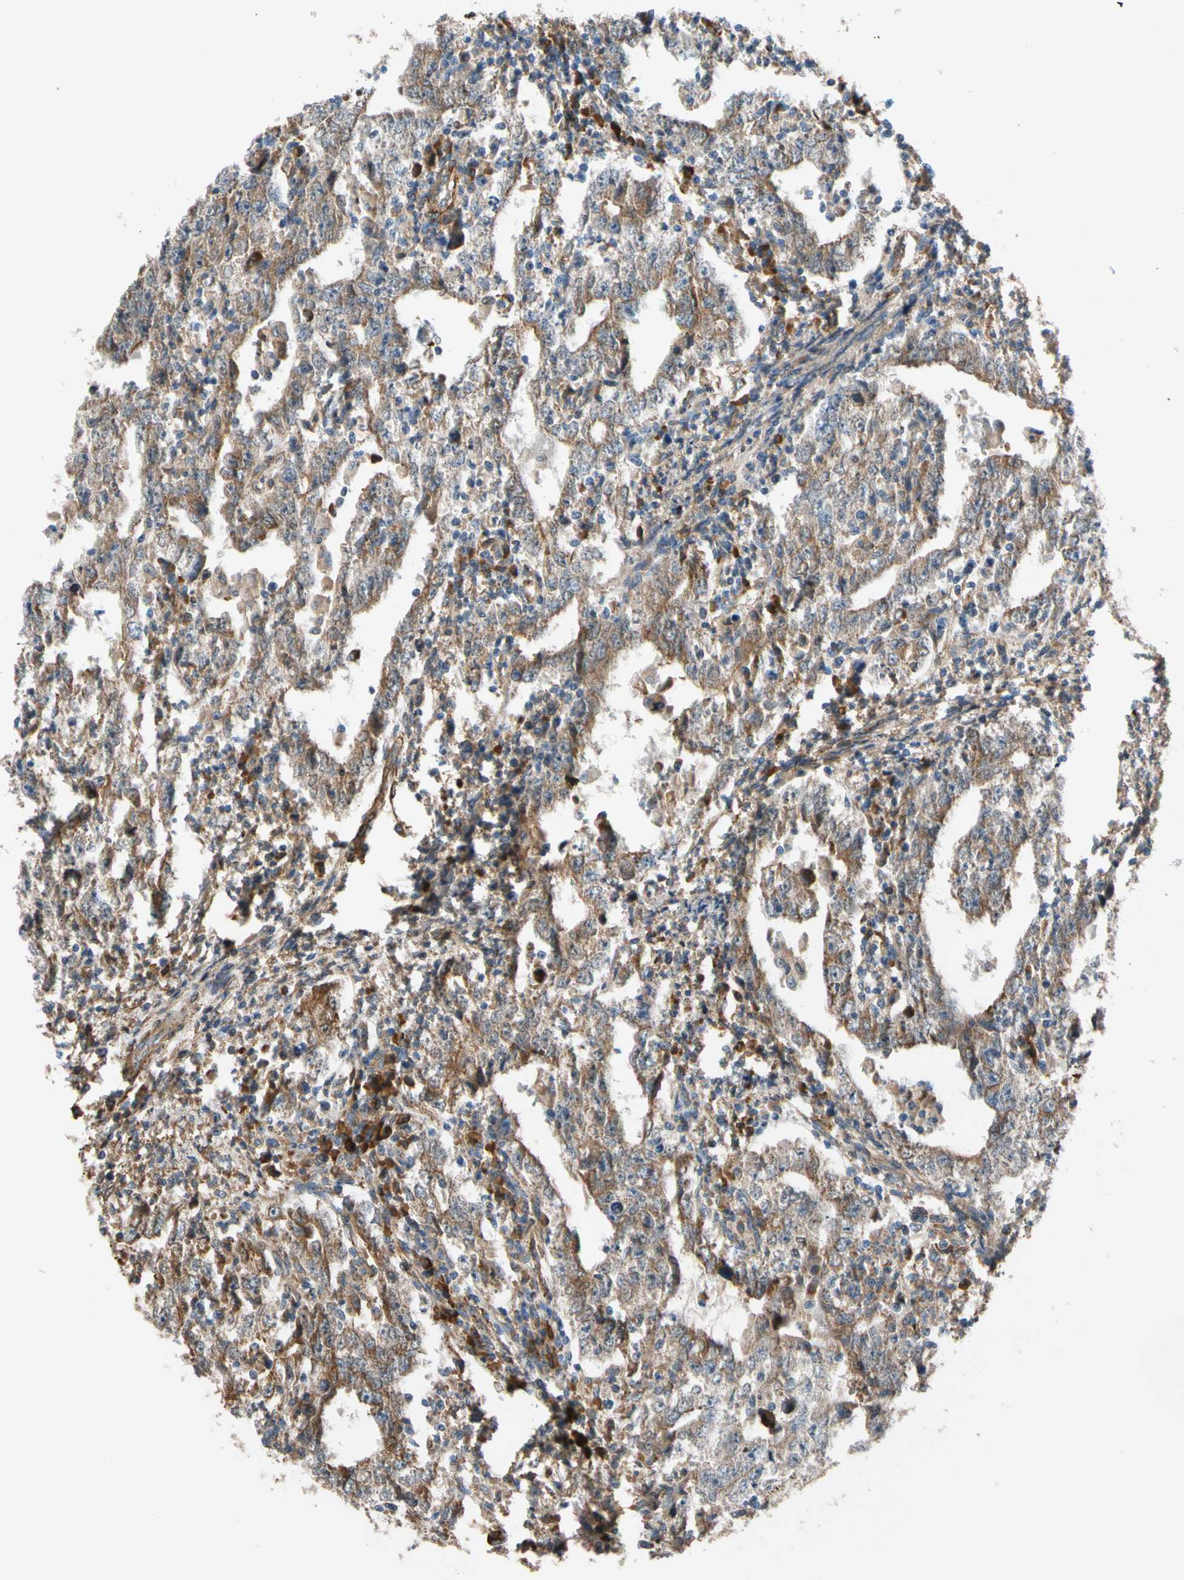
{"staining": {"intensity": "moderate", "quantity": ">75%", "location": "cytoplasmic/membranous"}, "tissue": "testis cancer", "cell_type": "Tumor cells", "image_type": "cancer", "snomed": [{"axis": "morphology", "description": "Carcinoma, Embryonal, NOS"}, {"axis": "topography", "description": "Testis"}], "caption": "A high-resolution micrograph shows immunohistochemistry (IHC) staining of testis cancer, which displays moderate cytoplasmic/membranous expression in about >75% of tumor cells.", "gene": "LIMK2", "patient": {"sex": "male", "age": 26}}